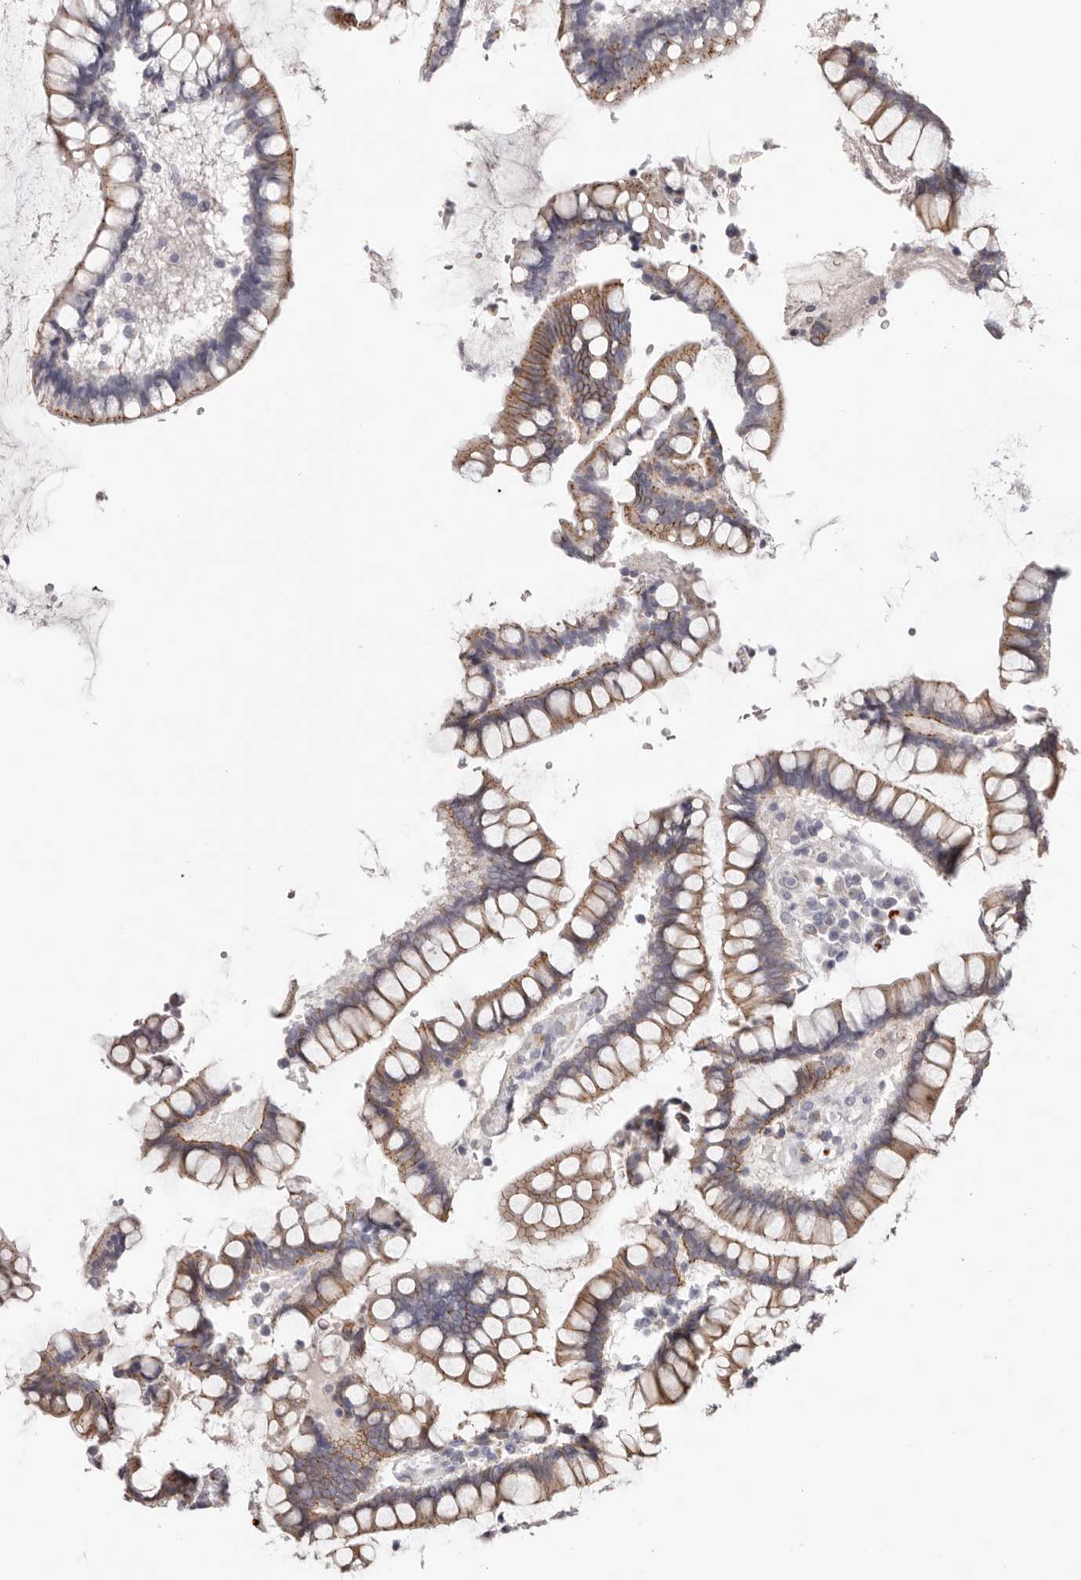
{"staining": {"intensity": "weak", "quantity": "25%-75%", "location": "cytoplasmic/membranous"}, "tissue": "colon", "cell_type": "Endothelial cells", "image_type": "normal", "snomed": [{"axis": "morphology", "description": "Normal tissue, NOS"}, {"axis": "topography", "description": "Colon"}], "caption": "A brown stain labels weak cytoplasmic/membranous expression of a protein in endothelial cells of benign human colon. Ihc stains the protein of interest in brown and the nuclei are stained blue.", "gene": "PCDHB6", "patient": {"sex": "female", "age": 79}}